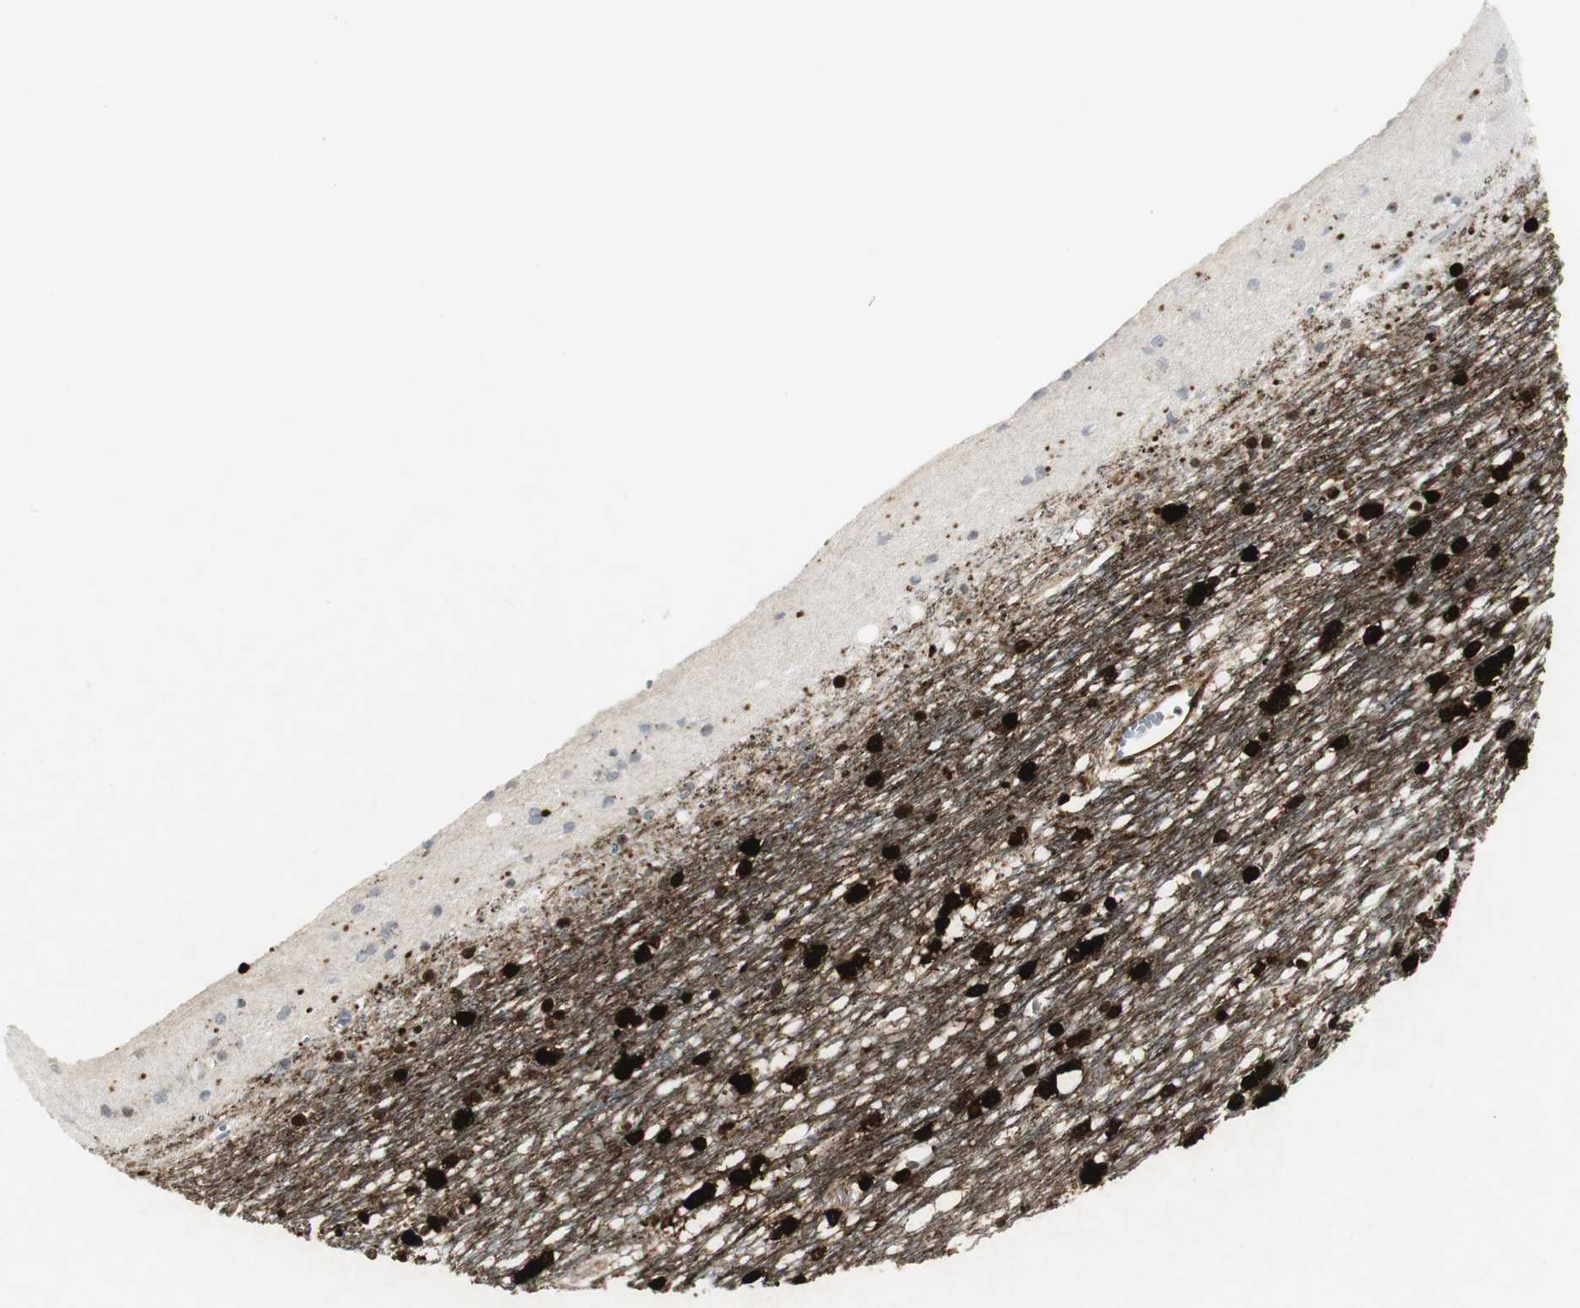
{"staining": {"intensity": "strong", "quantity": ">75%", "location": "cytoplasmic/membranous,nuclear"}, "tissue": "caudate", "cell_type": "Glial cells", "image_type": "normal", "snomed": [{"axis": "morphology", "description": "Normal tissue, NOS"}, {"axis": "topography", "description": "Lateral ventricle wall"}], "caption": "Immunohistochemical staining of unremarkable caudate reveals strong cytoplasmic/membranous,nuclear protein expression in approximately >75% of glial cells.", "gene": "PPP1R14A", "patient": {"sex": "female", "age": 19}}